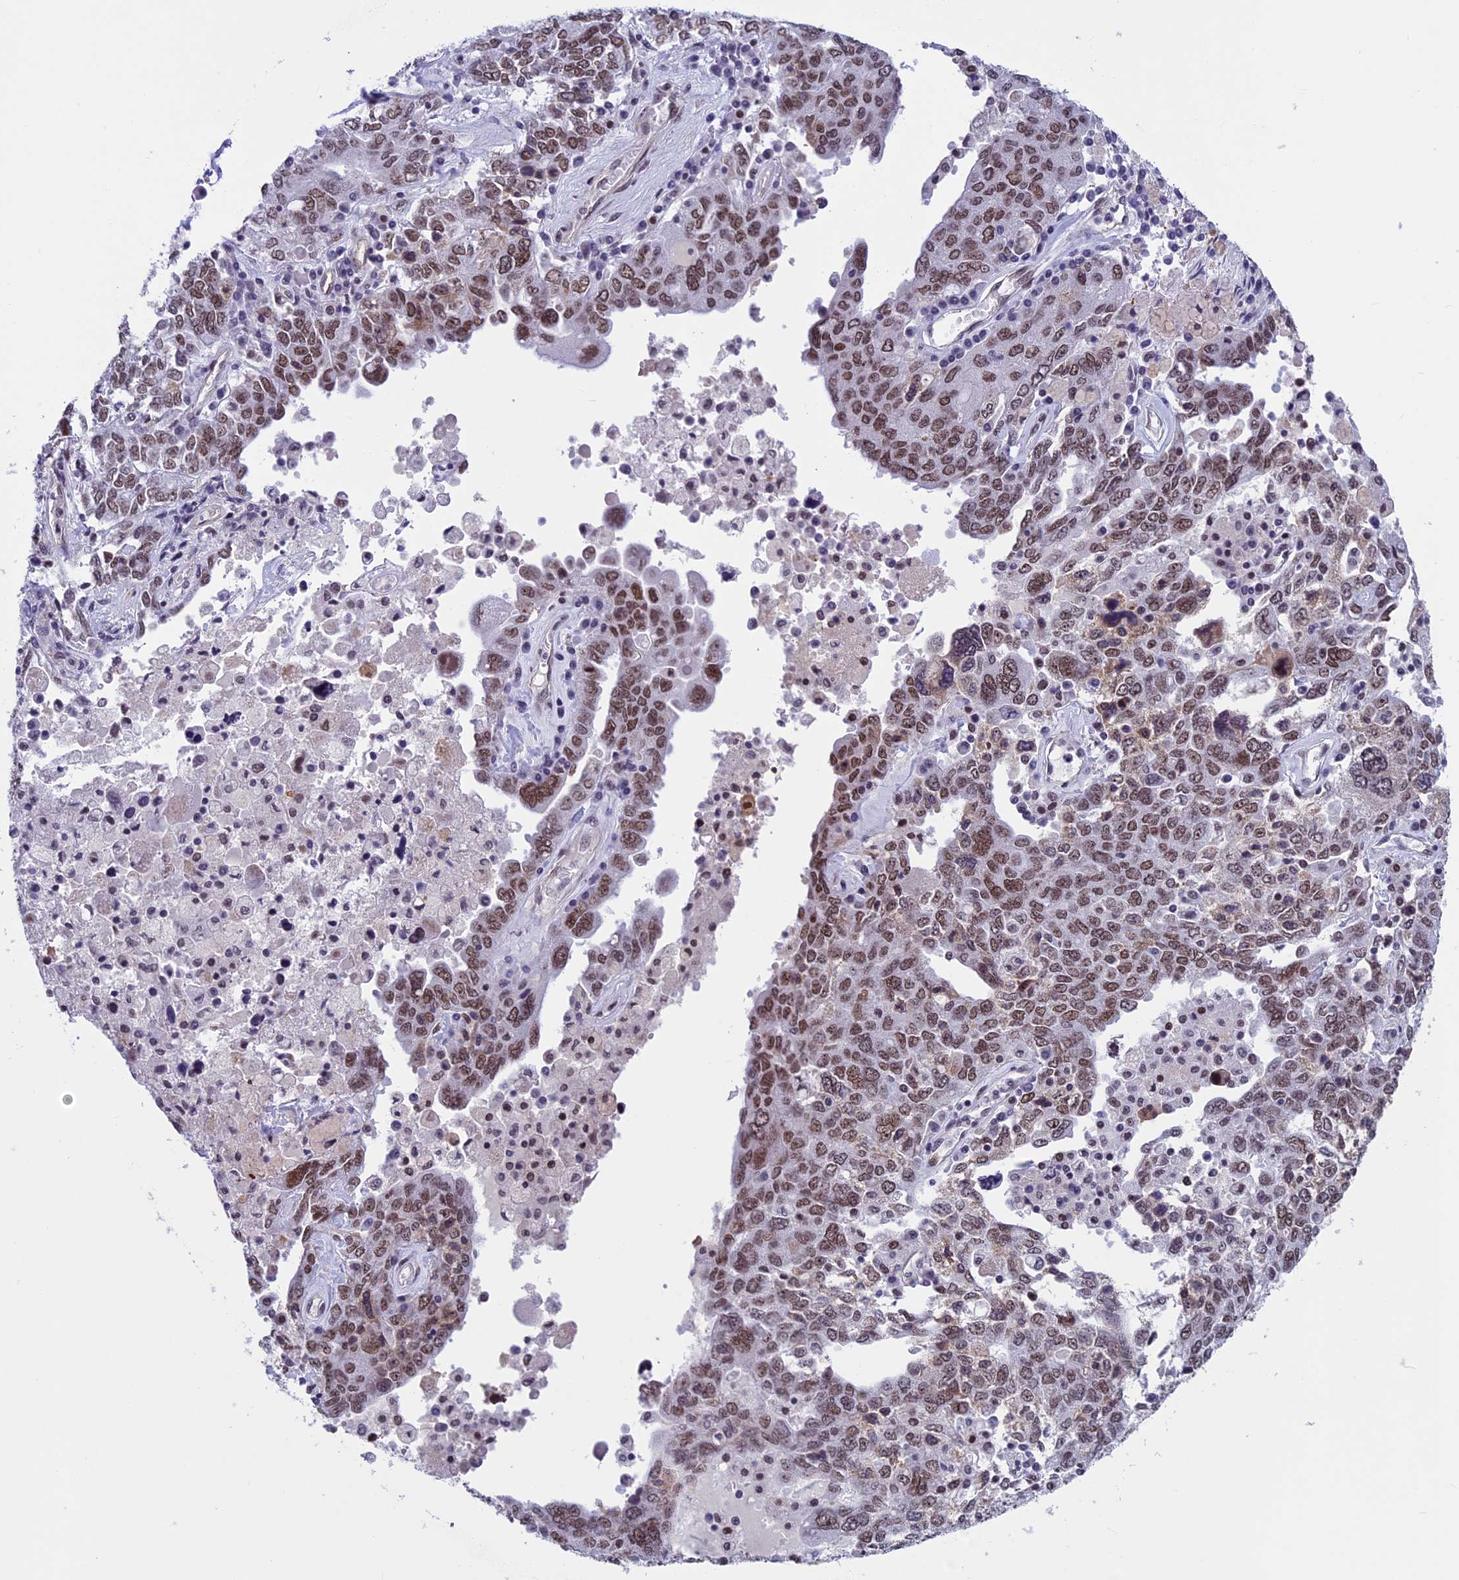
{"staining": {"intensity": "moderate", "quantity": ">75%", "location": "nuclear"}, "tissue": "ovarian cancer", "cell_type": "Tumor cells", "image_type": "cancer", "snomed": [{"axis": "morphology", "description": "Carcinoma, endometroid"}, {"axis": "topography", "description": "Ovary"}], "caption": "DAB (3,3'-diaminobenzidine) immunohistochemical staining of endometroid carcinoma (ovarian) demonstrates moderate nuclear protein expression in approximately >75% of tumor cells. (DAB IHC, brown staining for protein, blue staining for nuclei).", "gene": "NIPBL", "patient": {"sex": "female", "age": 62}}